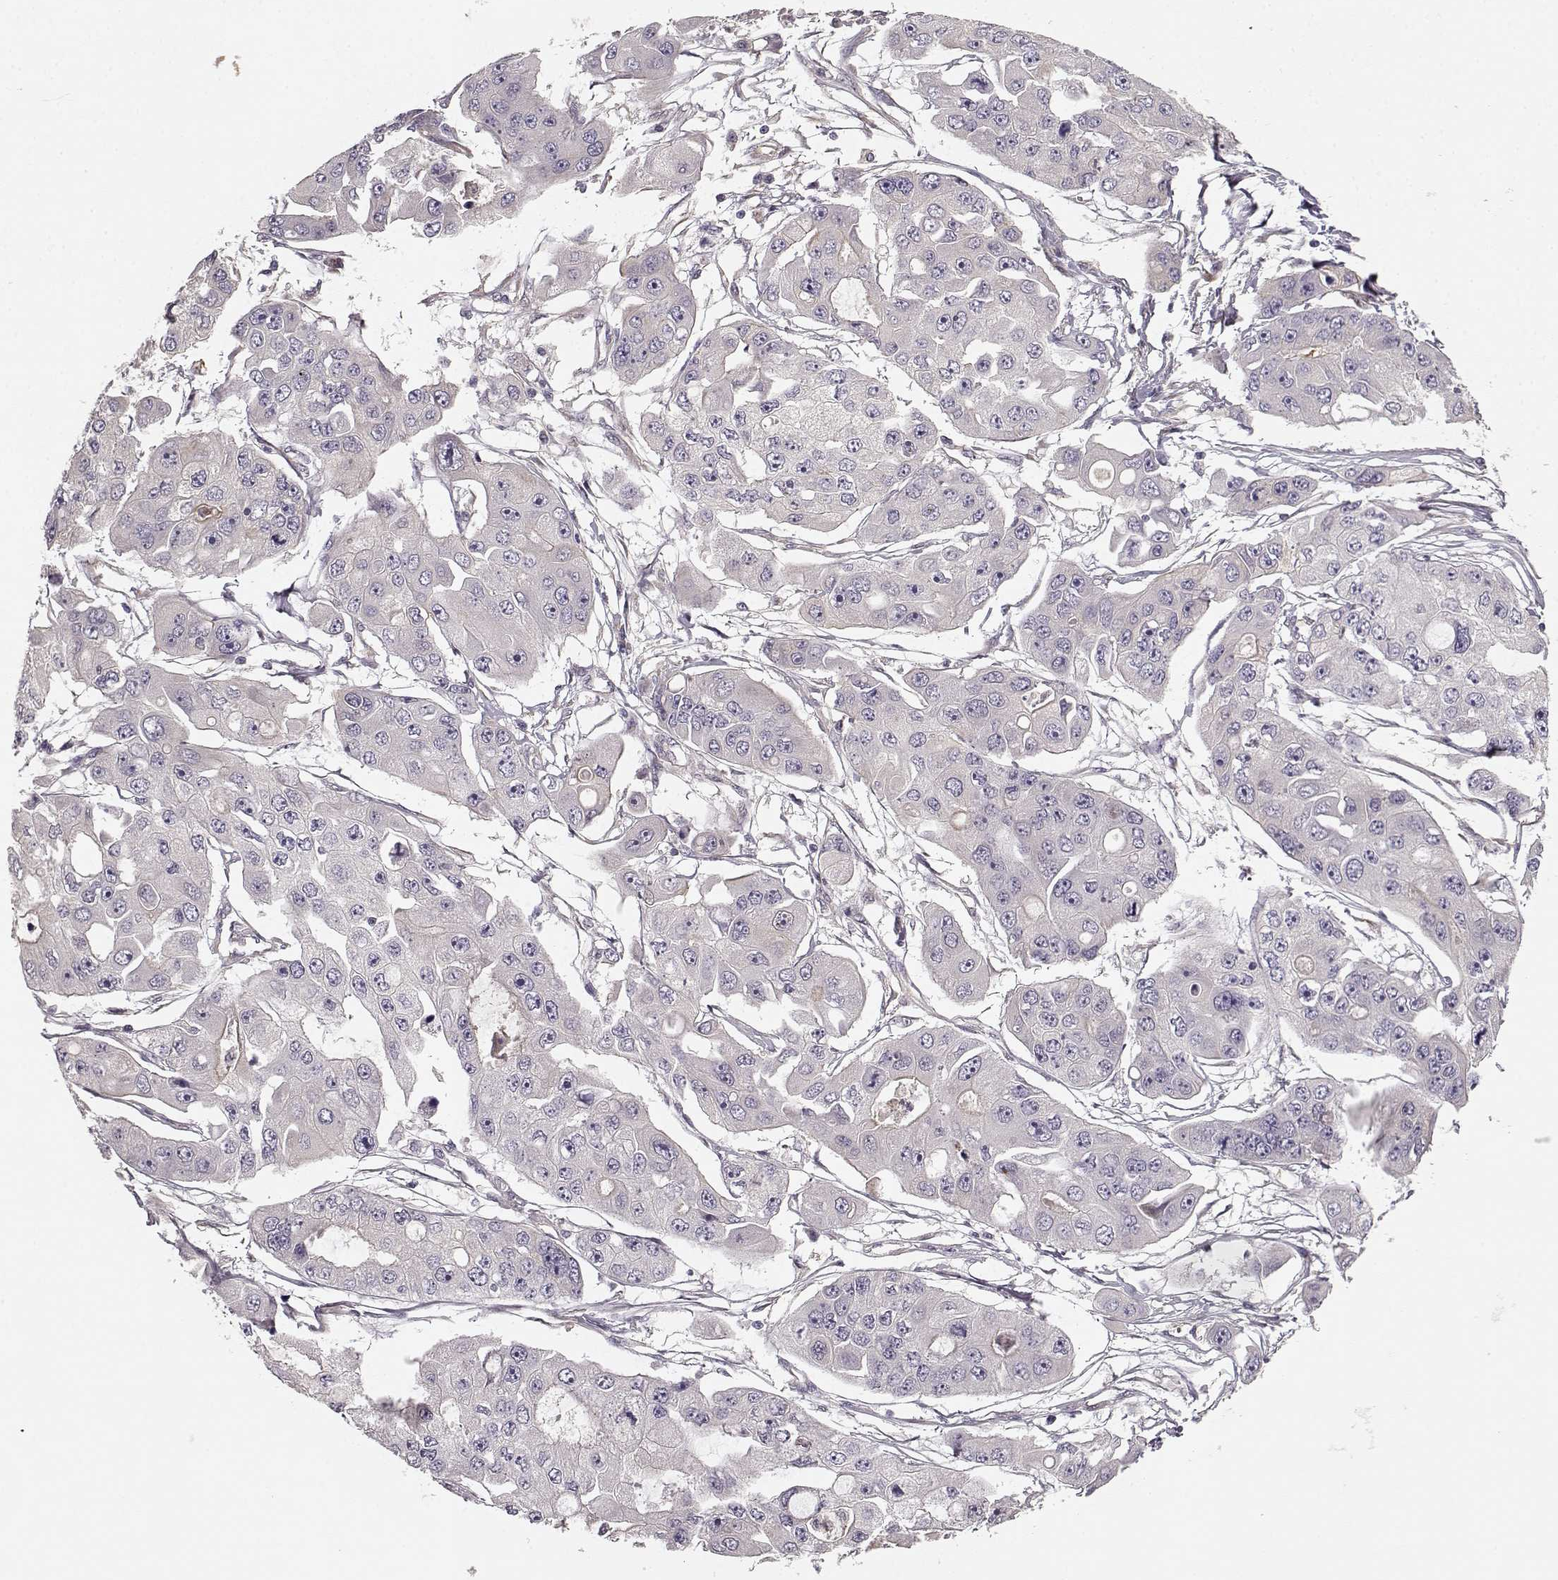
{"staining": {"intensity": "negative", "quantity": "none", "location": "none"}, "tissue": "ovarian cancer", "cell_type": "Tumor cells", "image_type": "cancer", "snomed": [{"axis": "morphology", "description": "Cystadenocarcinoma, serous, NOS"}, {"axis": "topography", "description": "Ovary"}], "caption": "Serous cystadenocarcinoma (ovarian) was stained to show a protein in brown. There is no significant expression in tumor cells.", "gene": "MTR", "patient": {"sex": "female", "age": 56}}